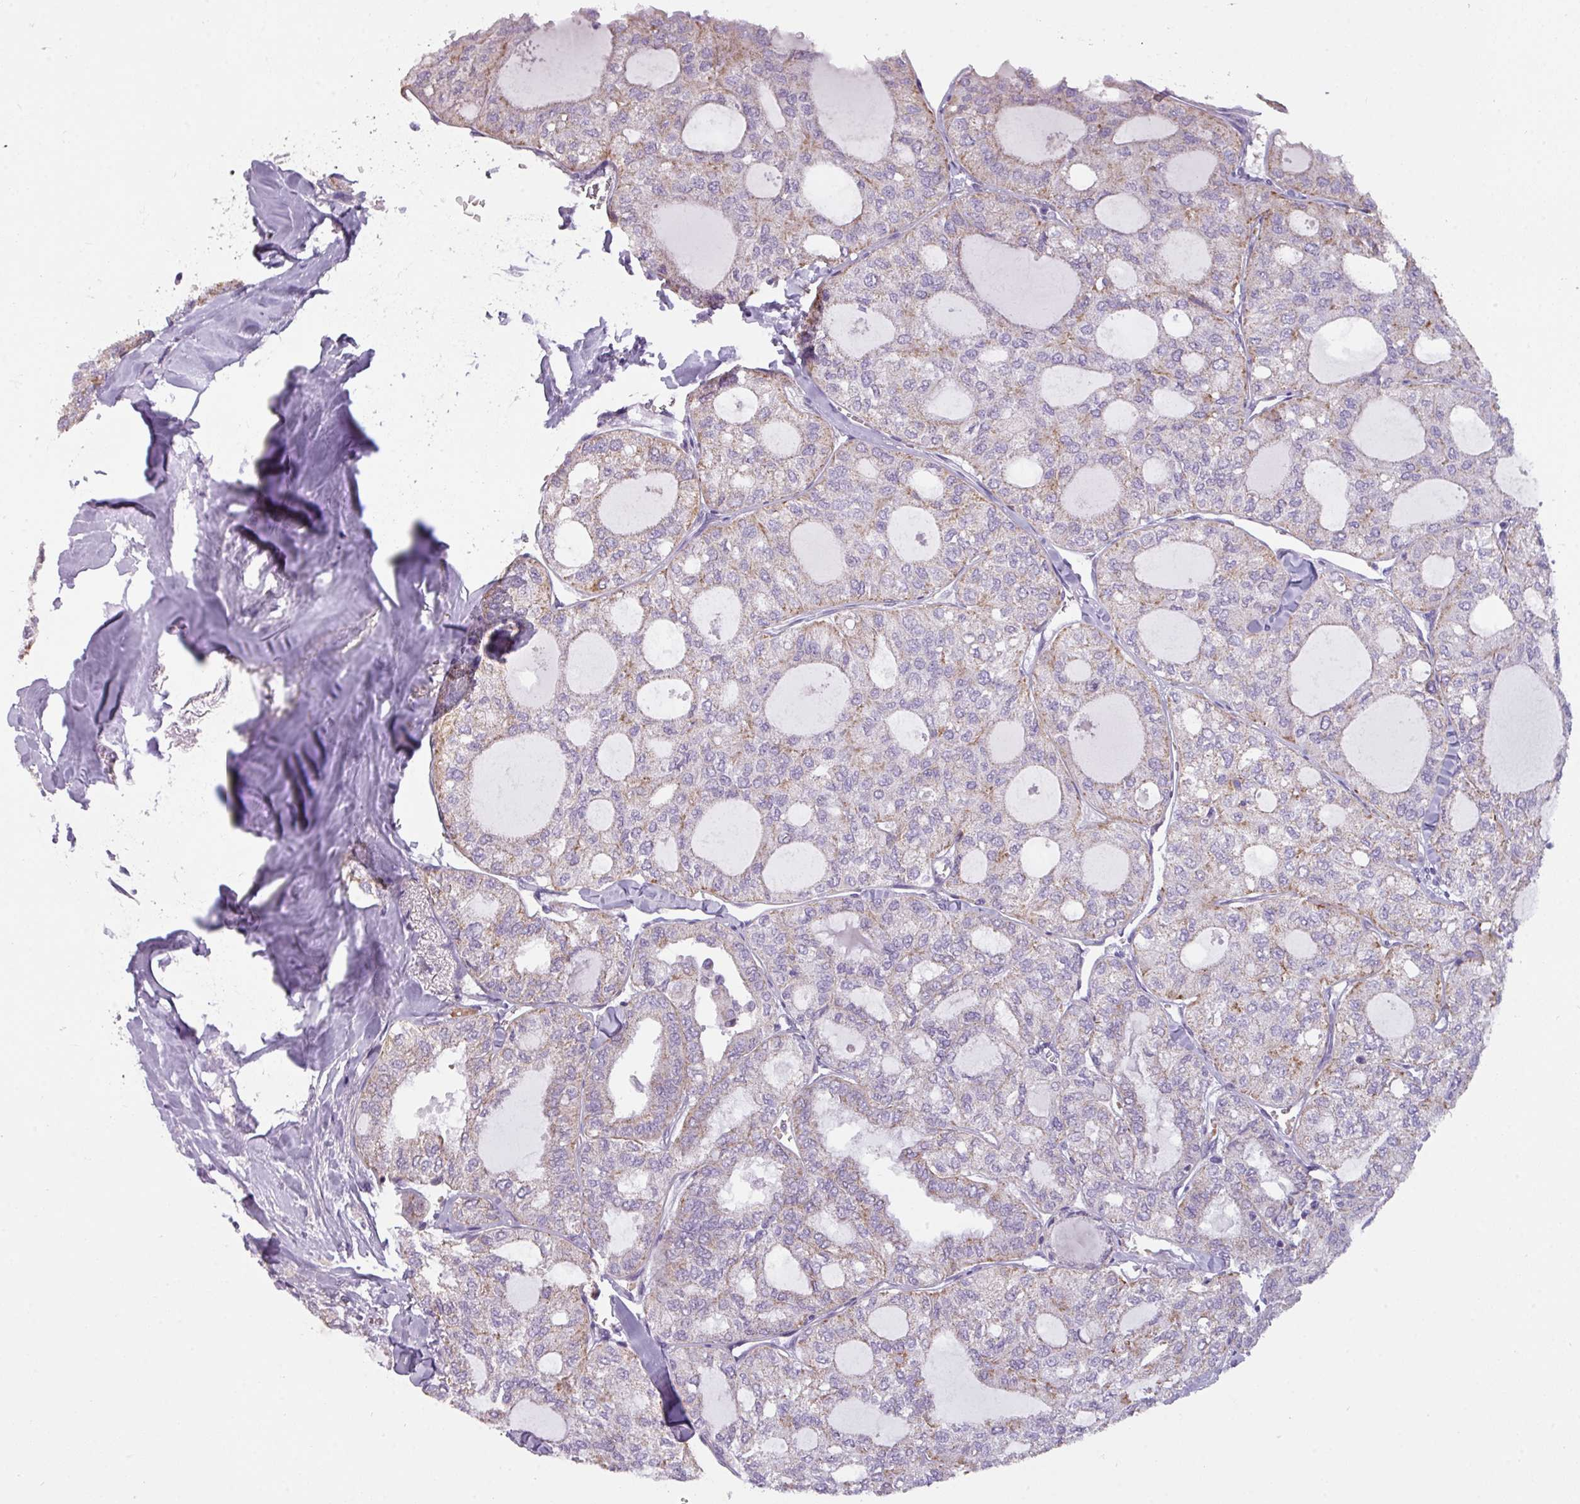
{"staining": {"intensity": "weak", "quantity": "25%-75%", "location": "cytoplasmic/membranous"}, "tissue": "thyroid cancer", "cell_type": "Tumor cells", "image_type": "cancer", "snomed": [{"axis": "morphology", "description": "Follicular adenoma carcinoma, NOS"}, {"axis": "topography", "description": "Thyroid gland"}], "caption": "High-magnification brightfield microscopy of thyroid follicular adenoma carcinoma stained with DAB (3,3'-diaminobenzidine) (brown) and counterstained with hematoxylin (blue). tumor cells exhibit weak cytoplasmic/membranous expression is seen in approximately25%-75% of cells.", "gene": "C2orf68", "patient": {"sex": "male", "age": 75}}